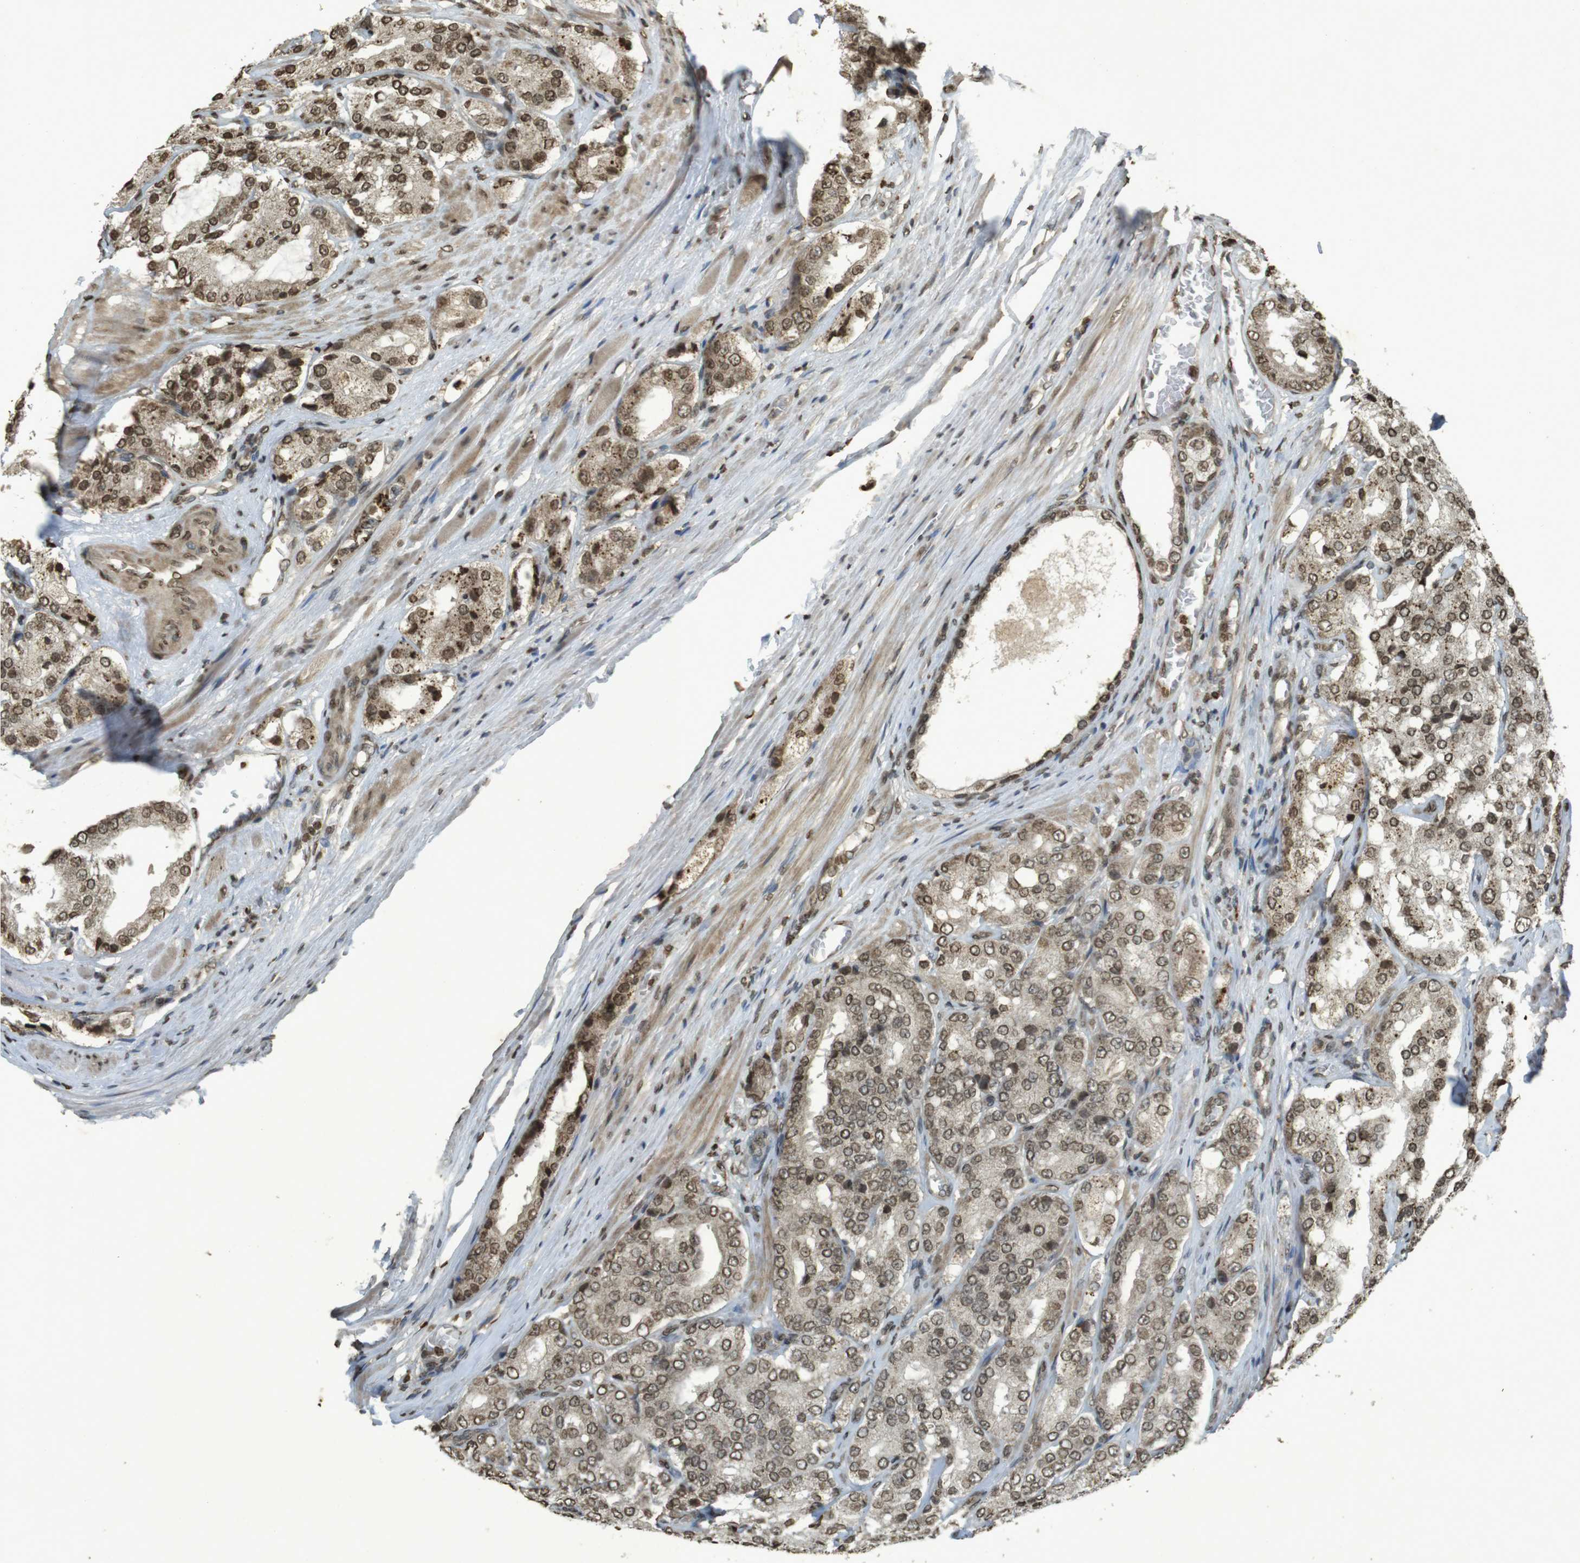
{"staining": {"intensity": "moderate", "quantity": ">75%", "location": "nuclear"}, "tissue": "prostate cancer", "cell_type": "Tumor cells", "image_type": "cancer", "snomed": [{"axis": "morphology", "description": "Adenocarcinoma, High grade"}, {"axis": "topography", "description": "Prostate"}], "caption": "Immunohistochemical staining of prostate cancer (adenocarcinoma (high-grade)) displays moderate nuclear protein positivity in approximately >75% of tumor cells. Immunohistochemistry stains the protein of interest in brown and the nuclei are stained blue.", "gene": "ORC4", "patient": {"sex": "male", "age": 65}}